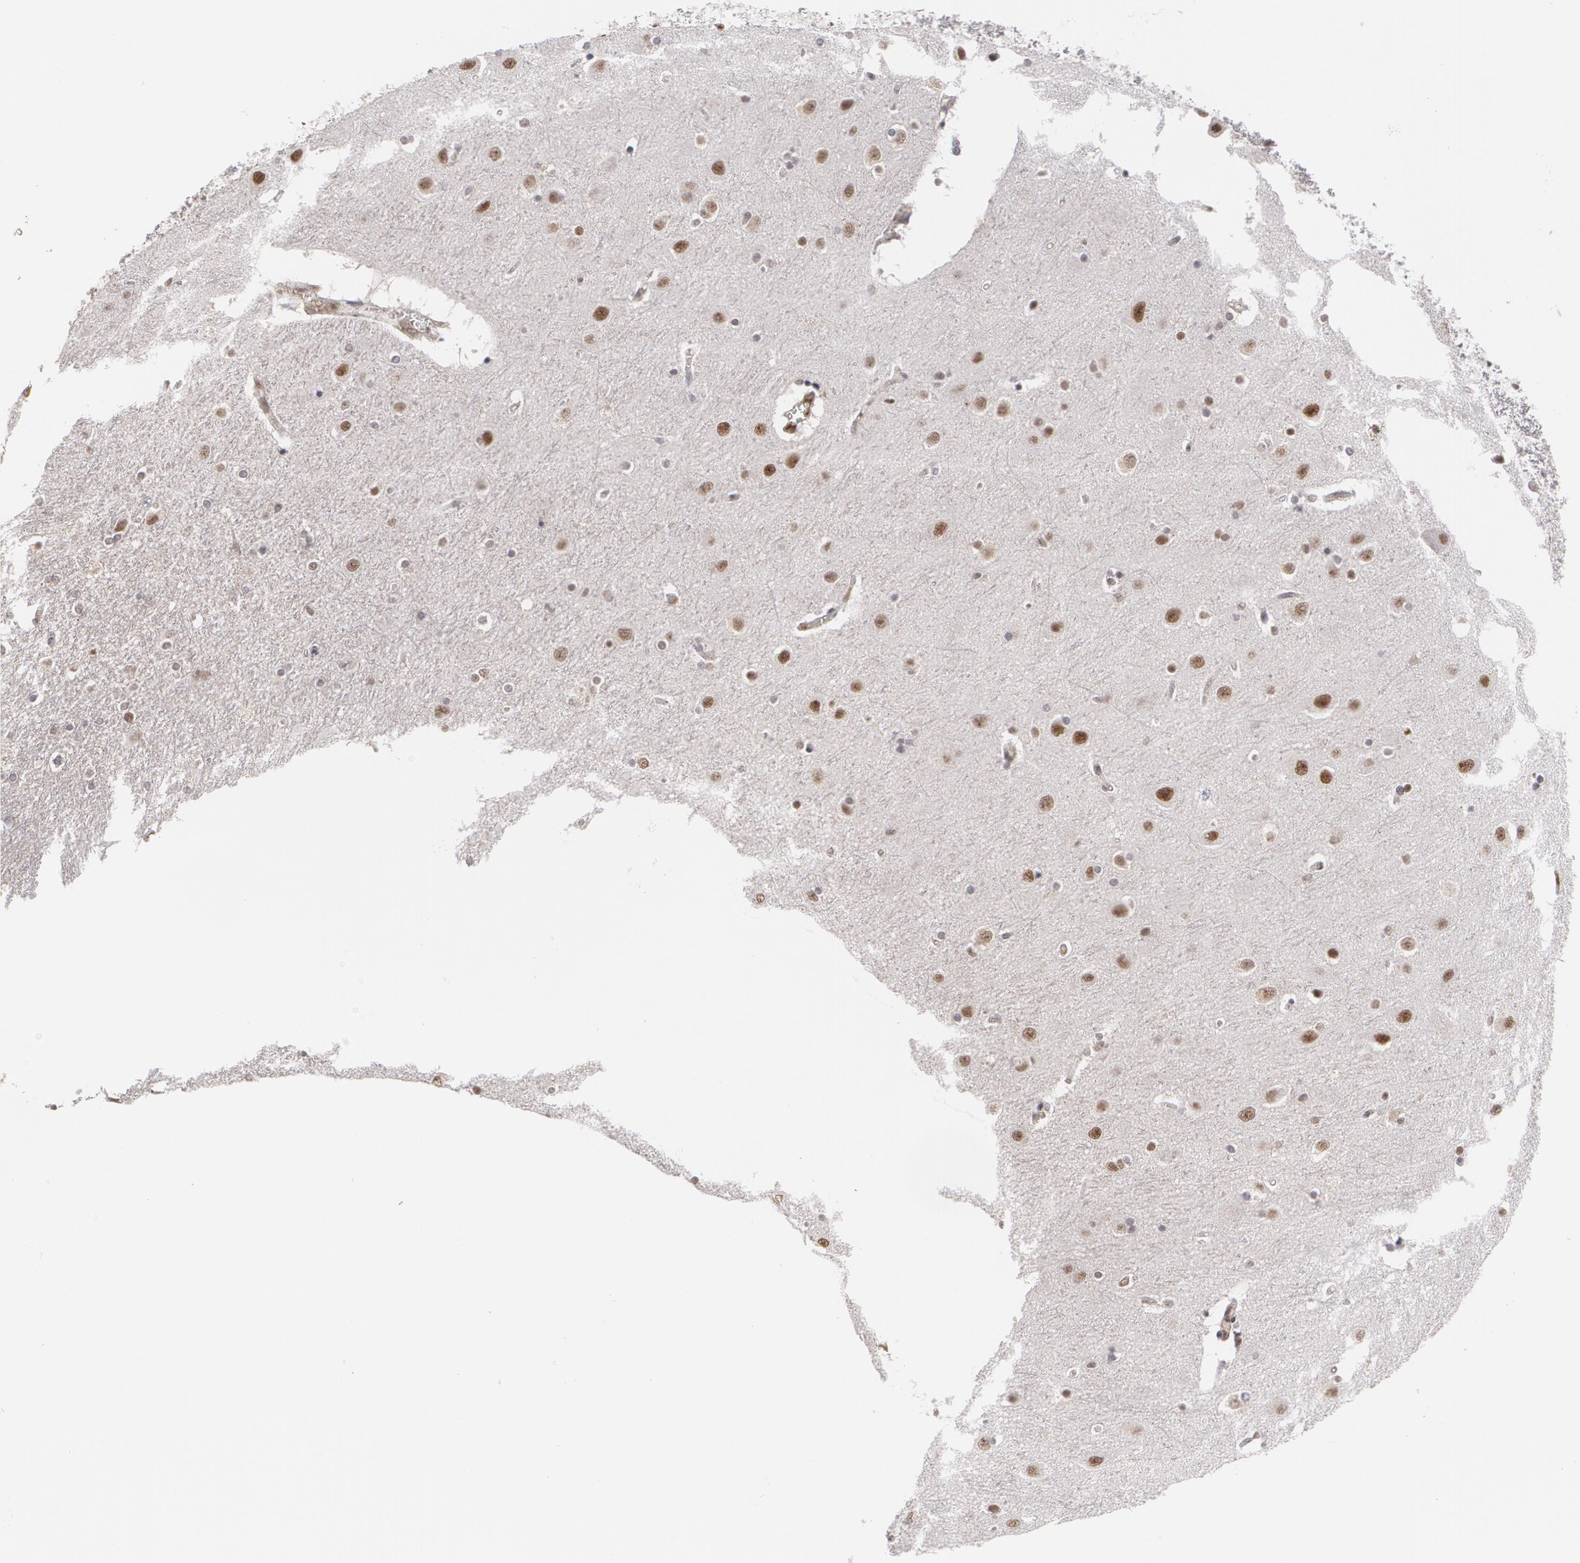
{"staining": {"intensity": "moderate", "quantity": "25%-75%", "location": "nuclear"}, "tissue": "caudate", "cell_type": "Glial cells", "image_type": "normal", "snomed": [{"axis": "morphology", "description": "Normal tissue, NOS"}, {"axis": "topography", "description": "Lateral ventricle wall"}], "caption": "A brown stain highlights moderate nuclear expression of a protein in glial cells of unremarkable caudate. The protein is stained brown, and the nuclei are stained in blue (DAB IHC with brightfield microscopy, high magnification).", "gene": "INTS6L", "patient": {"sex": "female", "age": 54}}